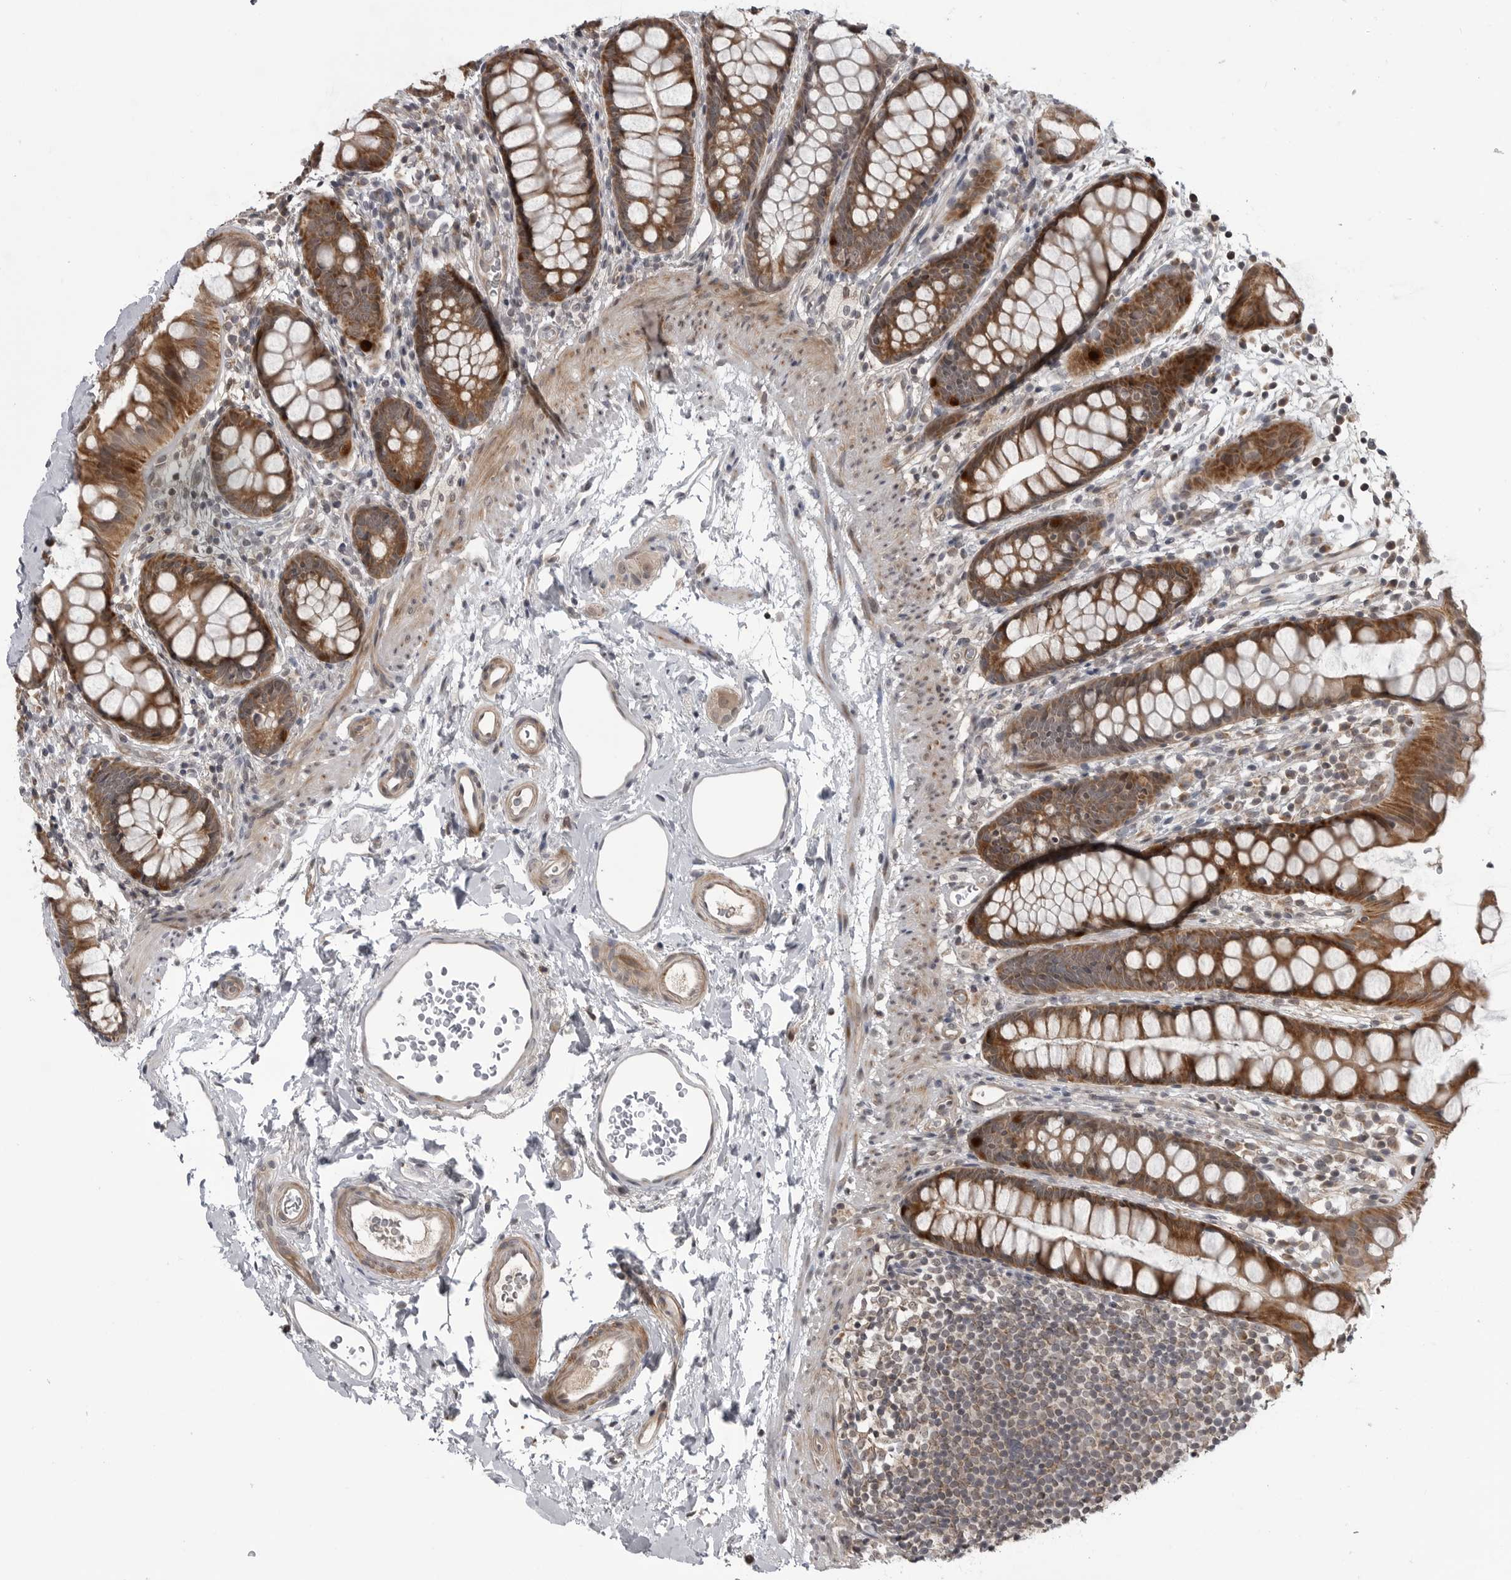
{"staining": {"intensity": "strong", "quantity": ">75%", "location": "cytoplasmic/membranous"}, "tissue": "rectum", "cell_type": "Glandular cells", "image_type": "normal", "snomed": [{"axis": "morphology", "description": "Normal tissue, NOS"}, {"axis": "topography", "description": "Rectum"}], "caption": "Immunohistochemistry of benign rectum shows high levels of strong cytoplasmic/membranous positivity in about >75% of glandular cells.", "gene": "FAAP100", "patient": {"sex": "female", "age": 65}}